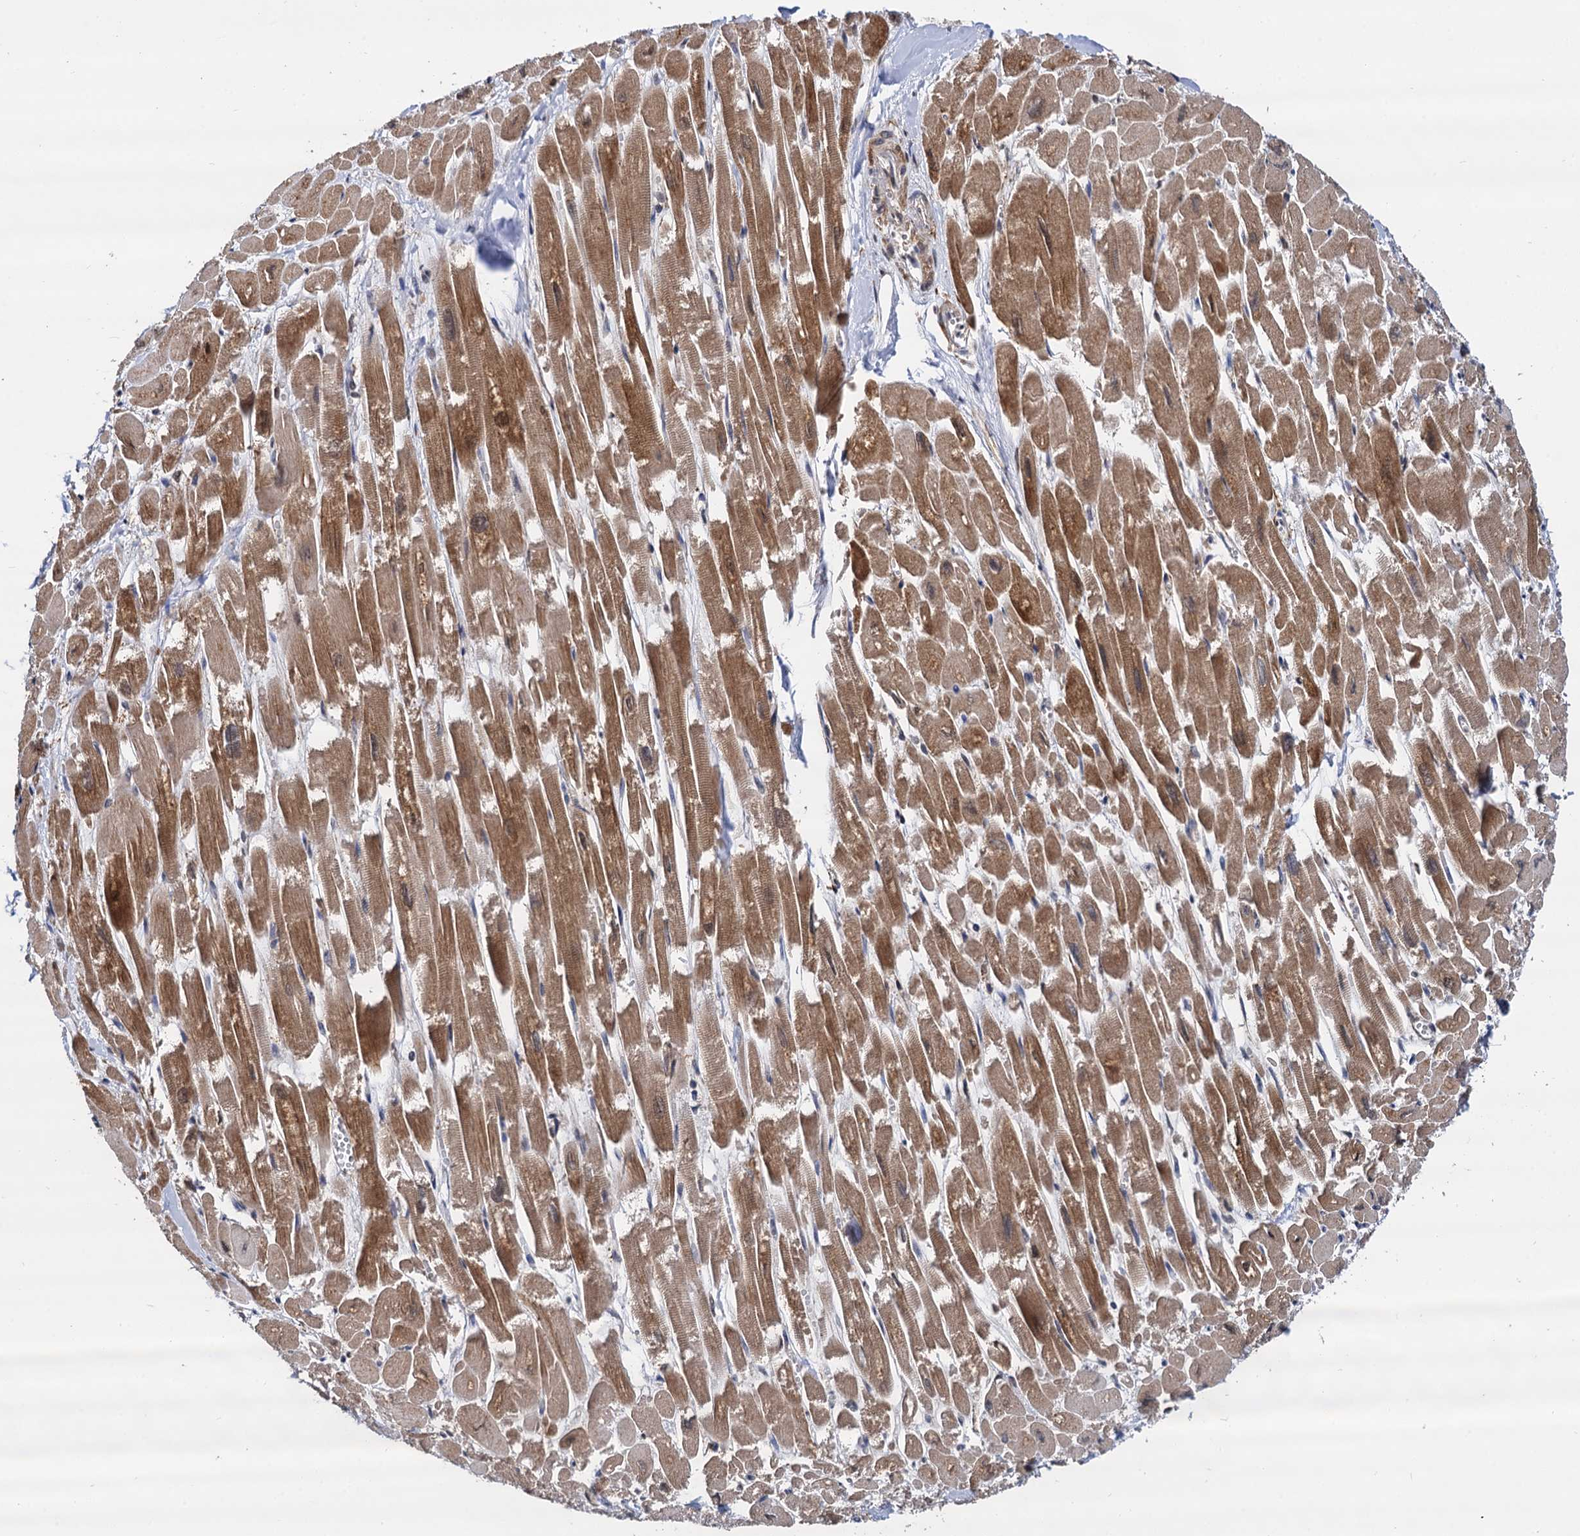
{"staining": {"intensity": "moderate", "quantity": ">75%", "location": "cytoplasmic/membranous,nuclear"}, "tissue": "heart muscle", "cell_type": "Cardiomyocytes", "image_type": "normal", "snomed": [{"axis": "morphology", "description": "Normal tissue, NOS"}, {"axis": "topography", "description": "Heart"}], "caption": "Benign heart muscle demonstrates moderate cytoplasmic/membranous,nuclear expression in about >75% of cardiomyocytes (IHC, brightfield microscopy, high magnification)..", "gene": "PSMD4", "patient": {"sex": "male", "age": 54}}